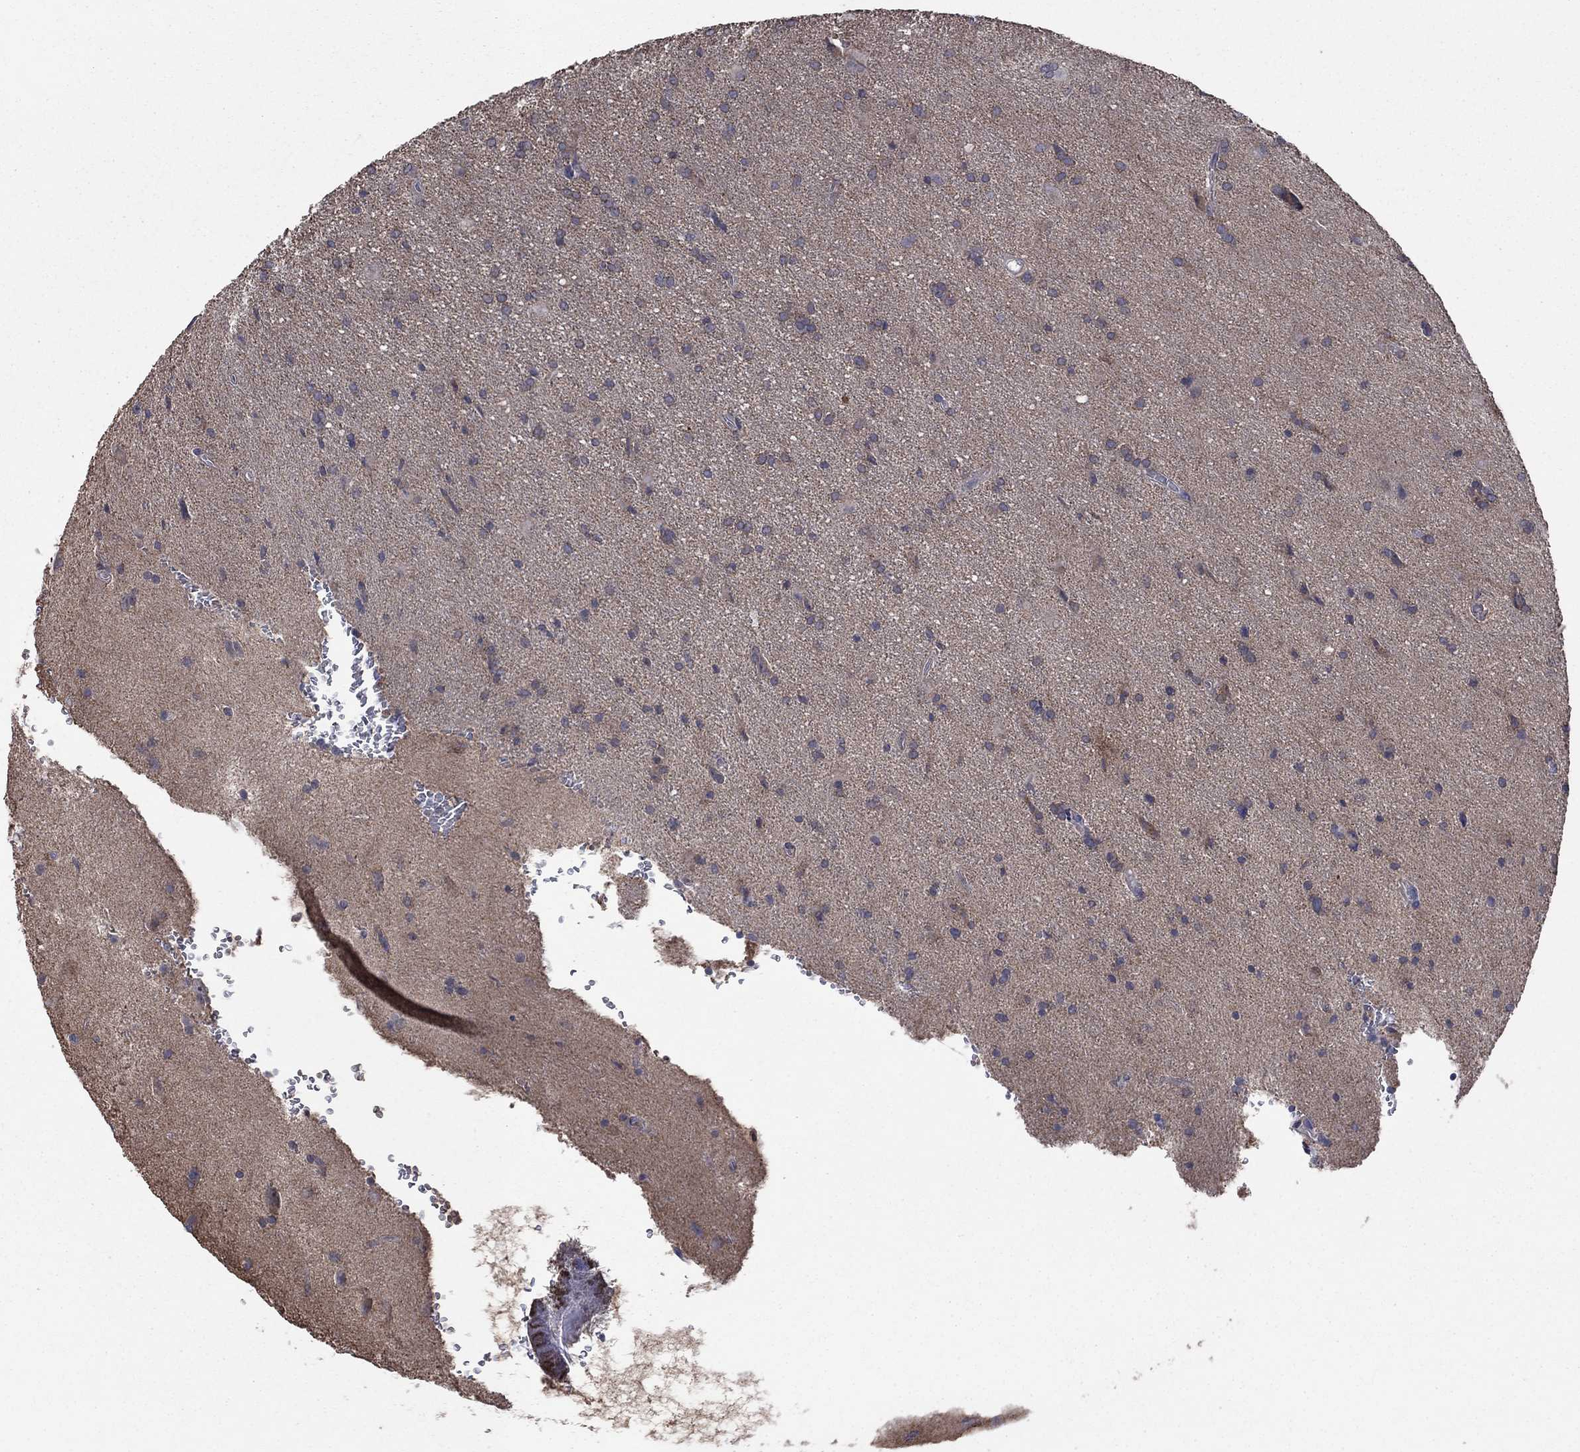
{"staining": {"intensity": "negative", "quantity": "none", "location": "none"}, "tissue": "glioma", "cell_type": "Tumor cells", "image_type": "cancer", "snomed": [{"axis": "morphology", "description": "Glioma, malignant, Low grade"}, {"axis": "topography", "description": "Brain"}], "caption": "Tumor cells show no significant protein expression in malignant glioma (low-grade). Nuclei are stained in blue.", "gene": "MEA1", "patient": {"sex": "male", "age": 58}}